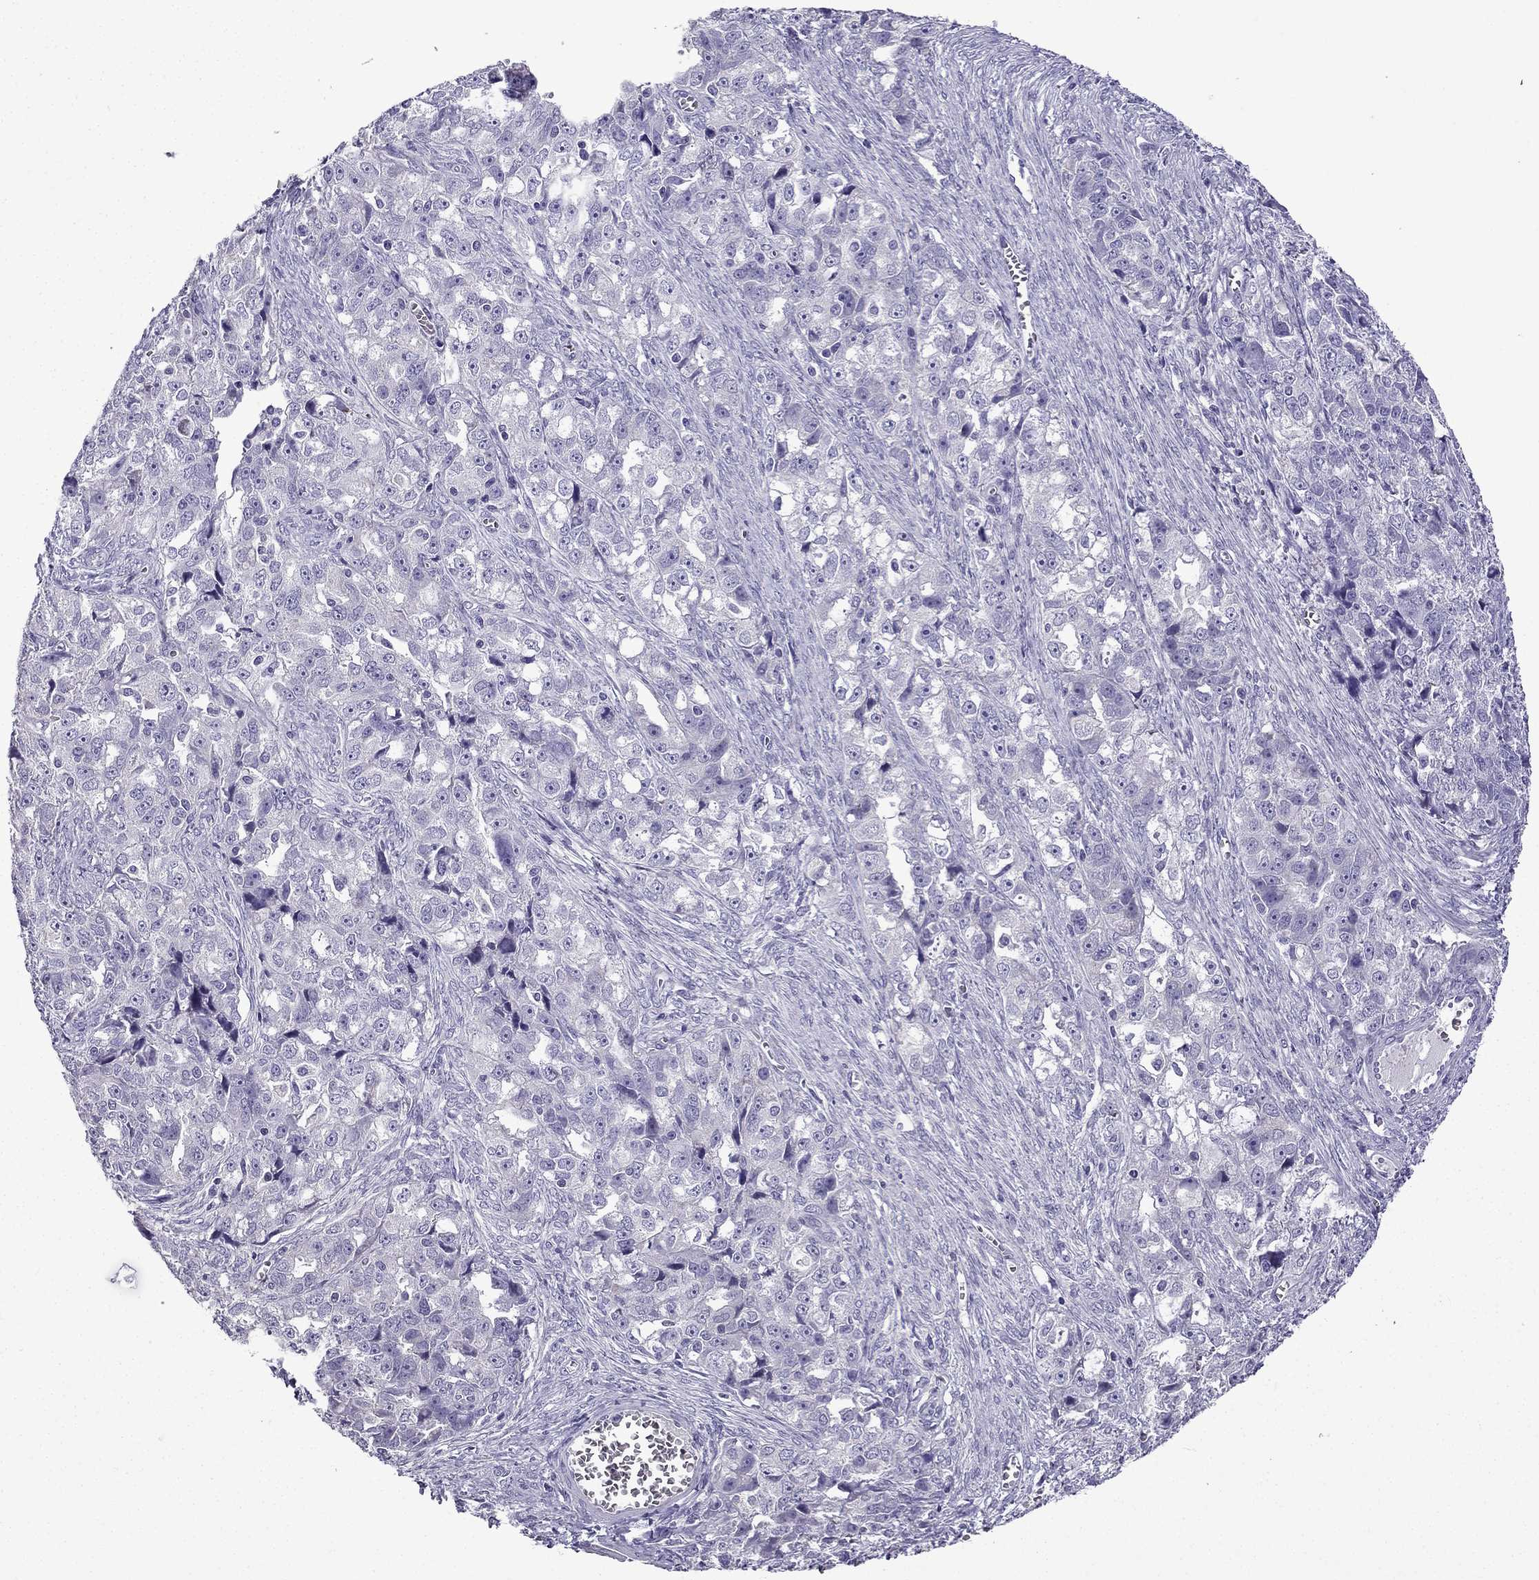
{"staining": {"intensity": "negative", "quantity": "none", "location": "none"}, "tissue": "ovarian cancer", "cell_type": "Tumor cells", "image_type": "cancer", "snomed": [{"axis": "morphology", "description": "Cystadenocarcinoma, serous, NOS"}, {"axis": "topography", "description": "Ovary"}], "caption": "Ovarian cancer (serous cystadenocarcinoma) was stained to show a protein in brown. There is no significant staining in tumor cells.", "gene": "TTN", "patient": {"sex": "female", "age": 51}}